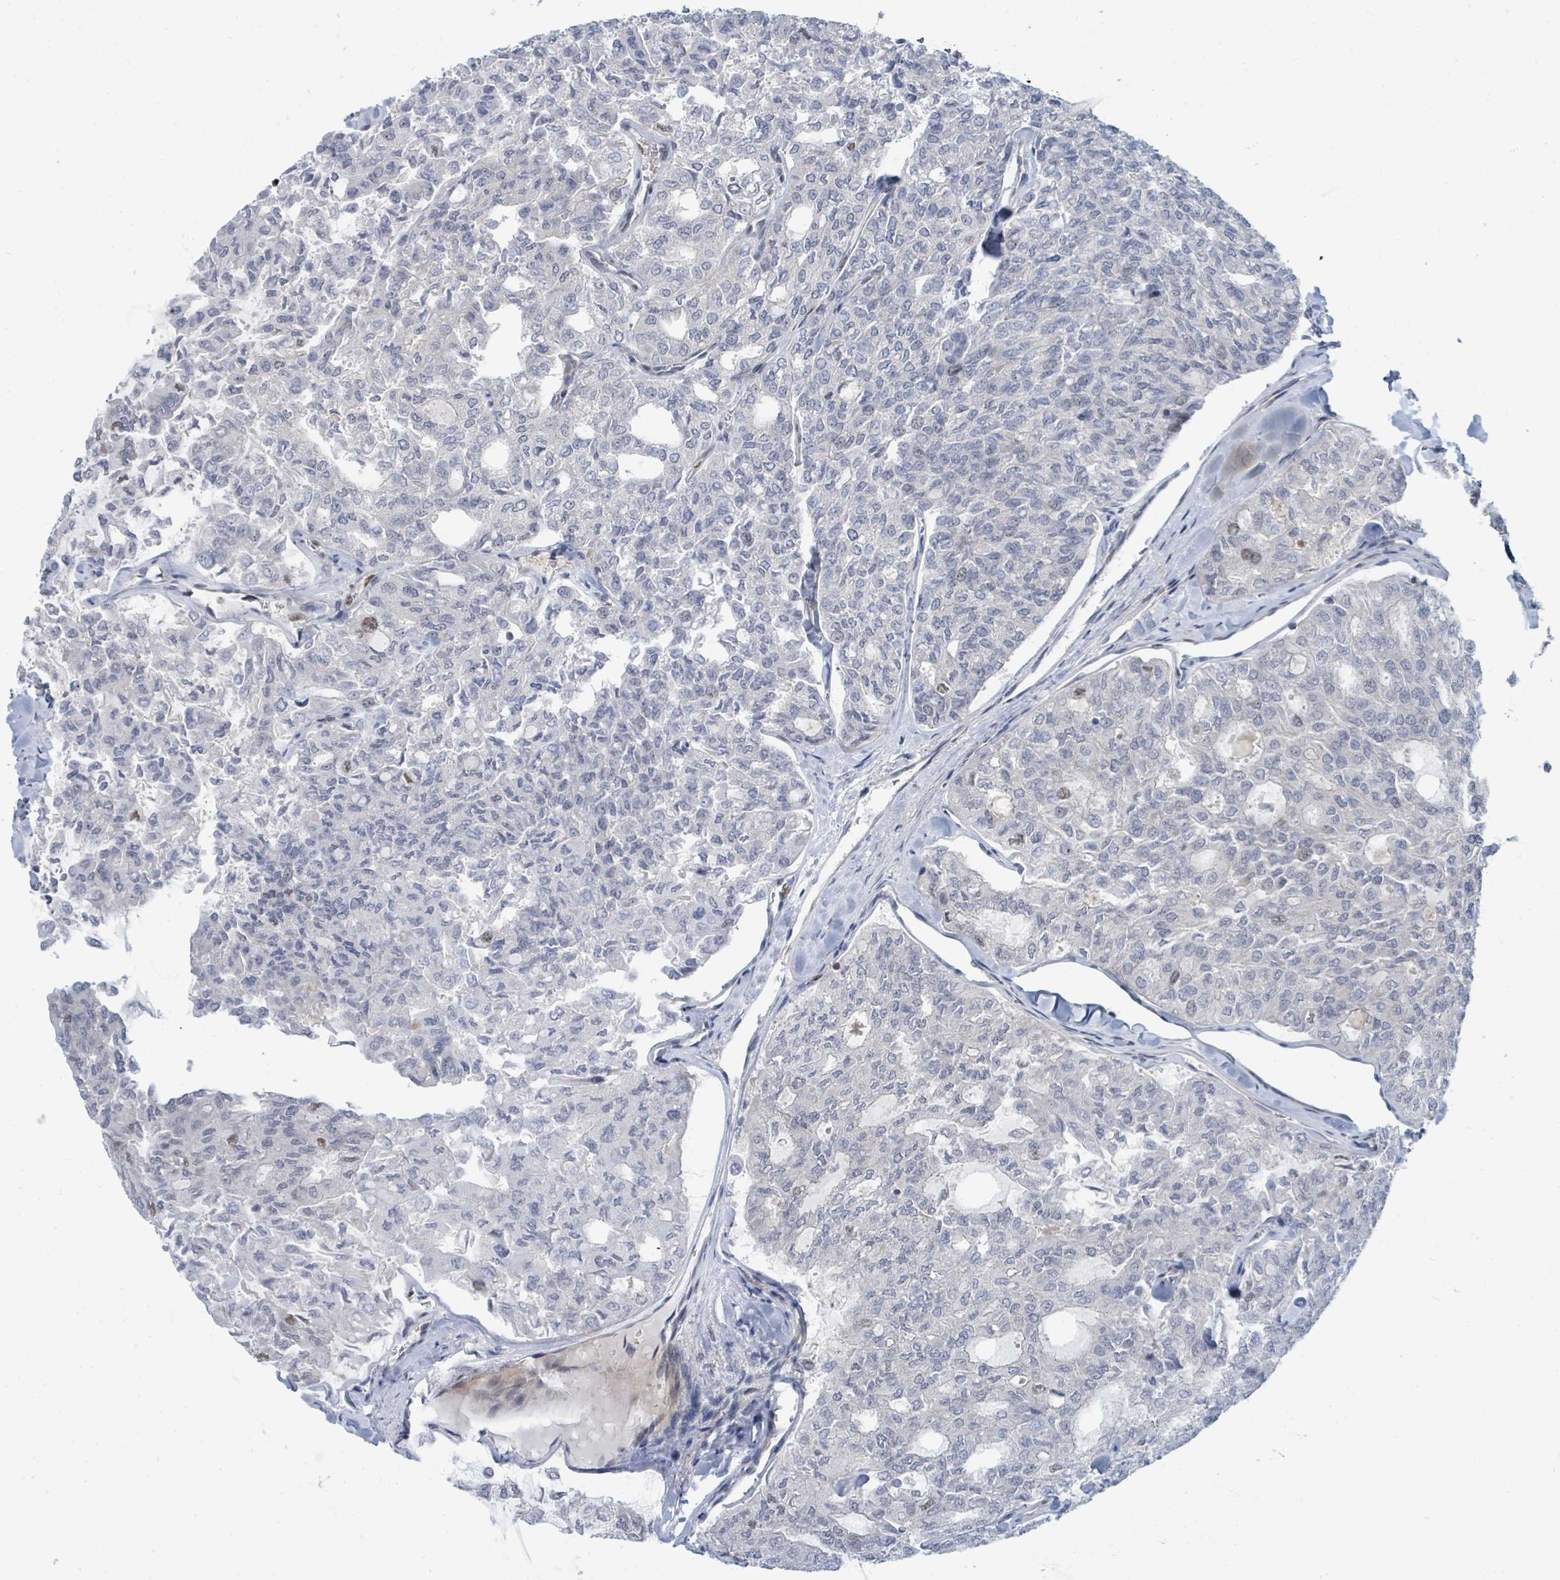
{"staining": {"intensity": "moderate", "quantity": "25%-75%", "location": "nuclear"}, "tissue": "thyroid cancer", "cell_type": "Tumor cells", "image_type": "cancer", "snomed": [{"axis": "morphology", "description": "Follicular adenoma carcinoma, NOS"}, {"axis": "topography", "description": "Thyroid gland"}], "caption": "Thyroid follicular adenoma carcinoma stained with a protein marker demonstrates moderate staining in tumor cells.", "gene": "SUMO4", "patient": {"sex": "male", "age": 75}}